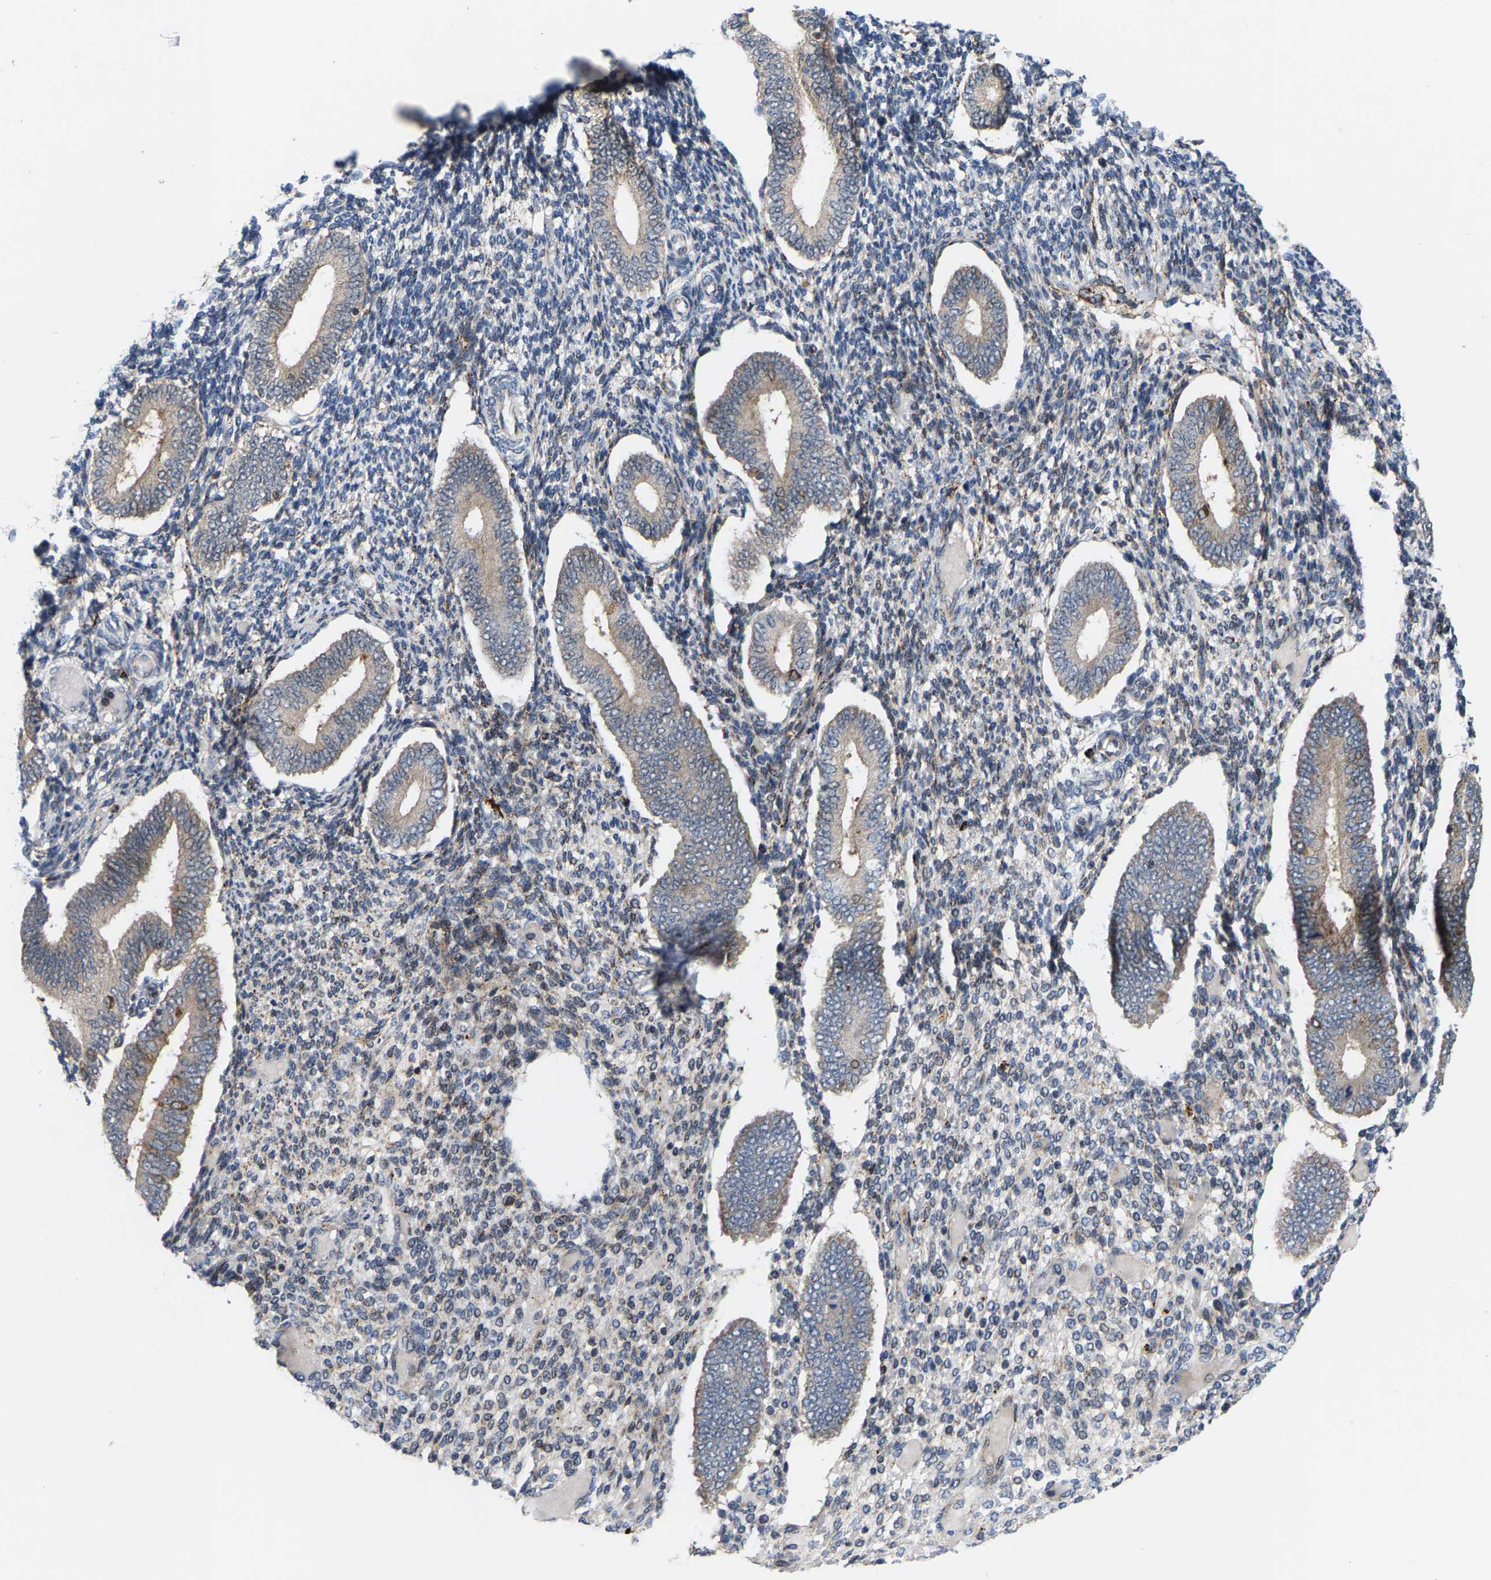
{"staining": {"intensity": "negative", "quantity": "none", "location": "none"}, "tissue": "endometrium", "cell_type": "Cells in endometrial stroma", "image_type": "normal", "snomed": [{"axis": "morphology", "description": "Normal tissue, NOS"}, {"axis": "topography", "description": "Endometrium"}], "caption": "A high-resolution photomicrograph shows IHC staining of normal endometrium, which reveals no significant staining in cells in endometrial stroma.", "gene": "TDRKH", "patient": {"sex": "female", "age": 42}}